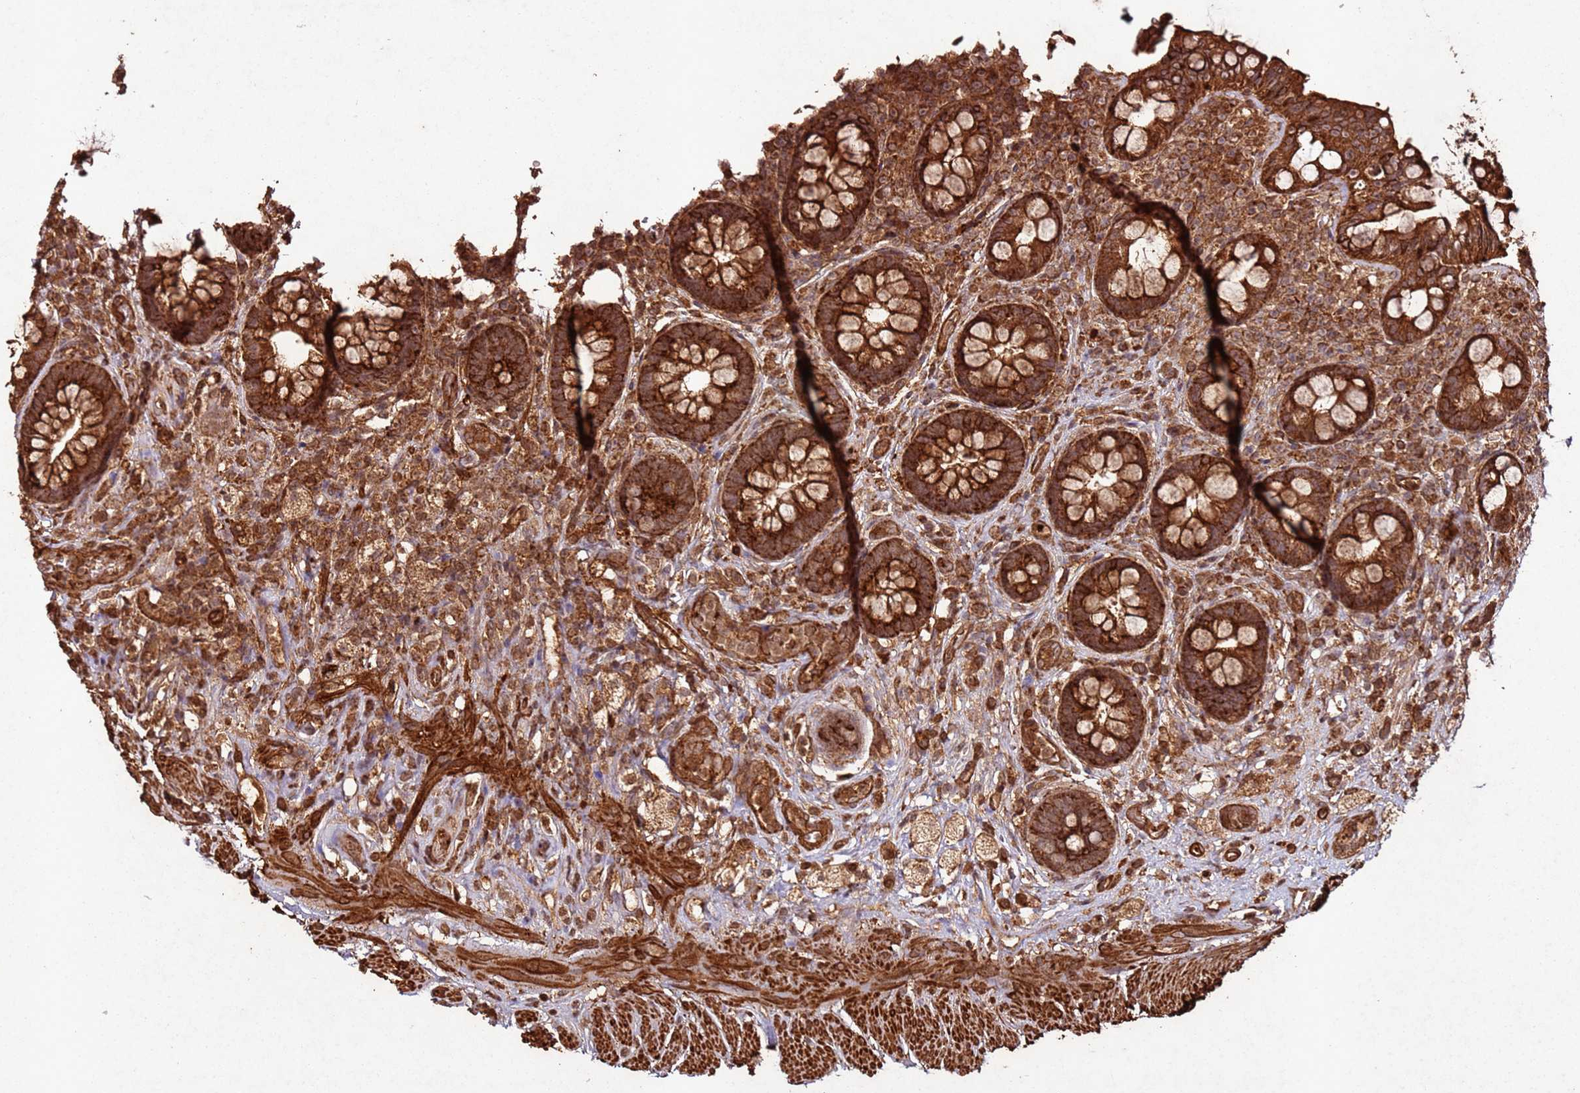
{"staining": {"intensity": "strong", "quantity": ">75%", "location": "cytoplasmic/membranous"}, "tissue": "rectum", "cell_type": "Glandular cells", "image_type": "normal", "snomed": [{"axis": "morphology", "description": "Normal tissue, NOS"}, {"axis": "topography", "description": "Rectum"}, {"axis": "topography", "description": "Peripheral nerve tissue"}], "caption": "Strong cytoplasmic/membranous staining for a protein is appreciated in approximately >75% of glandular cells of normal rectum using immunohistochemistry (IHC).", "gene": "FAM186A", "patient": {"sex": "female", "age": 69}}